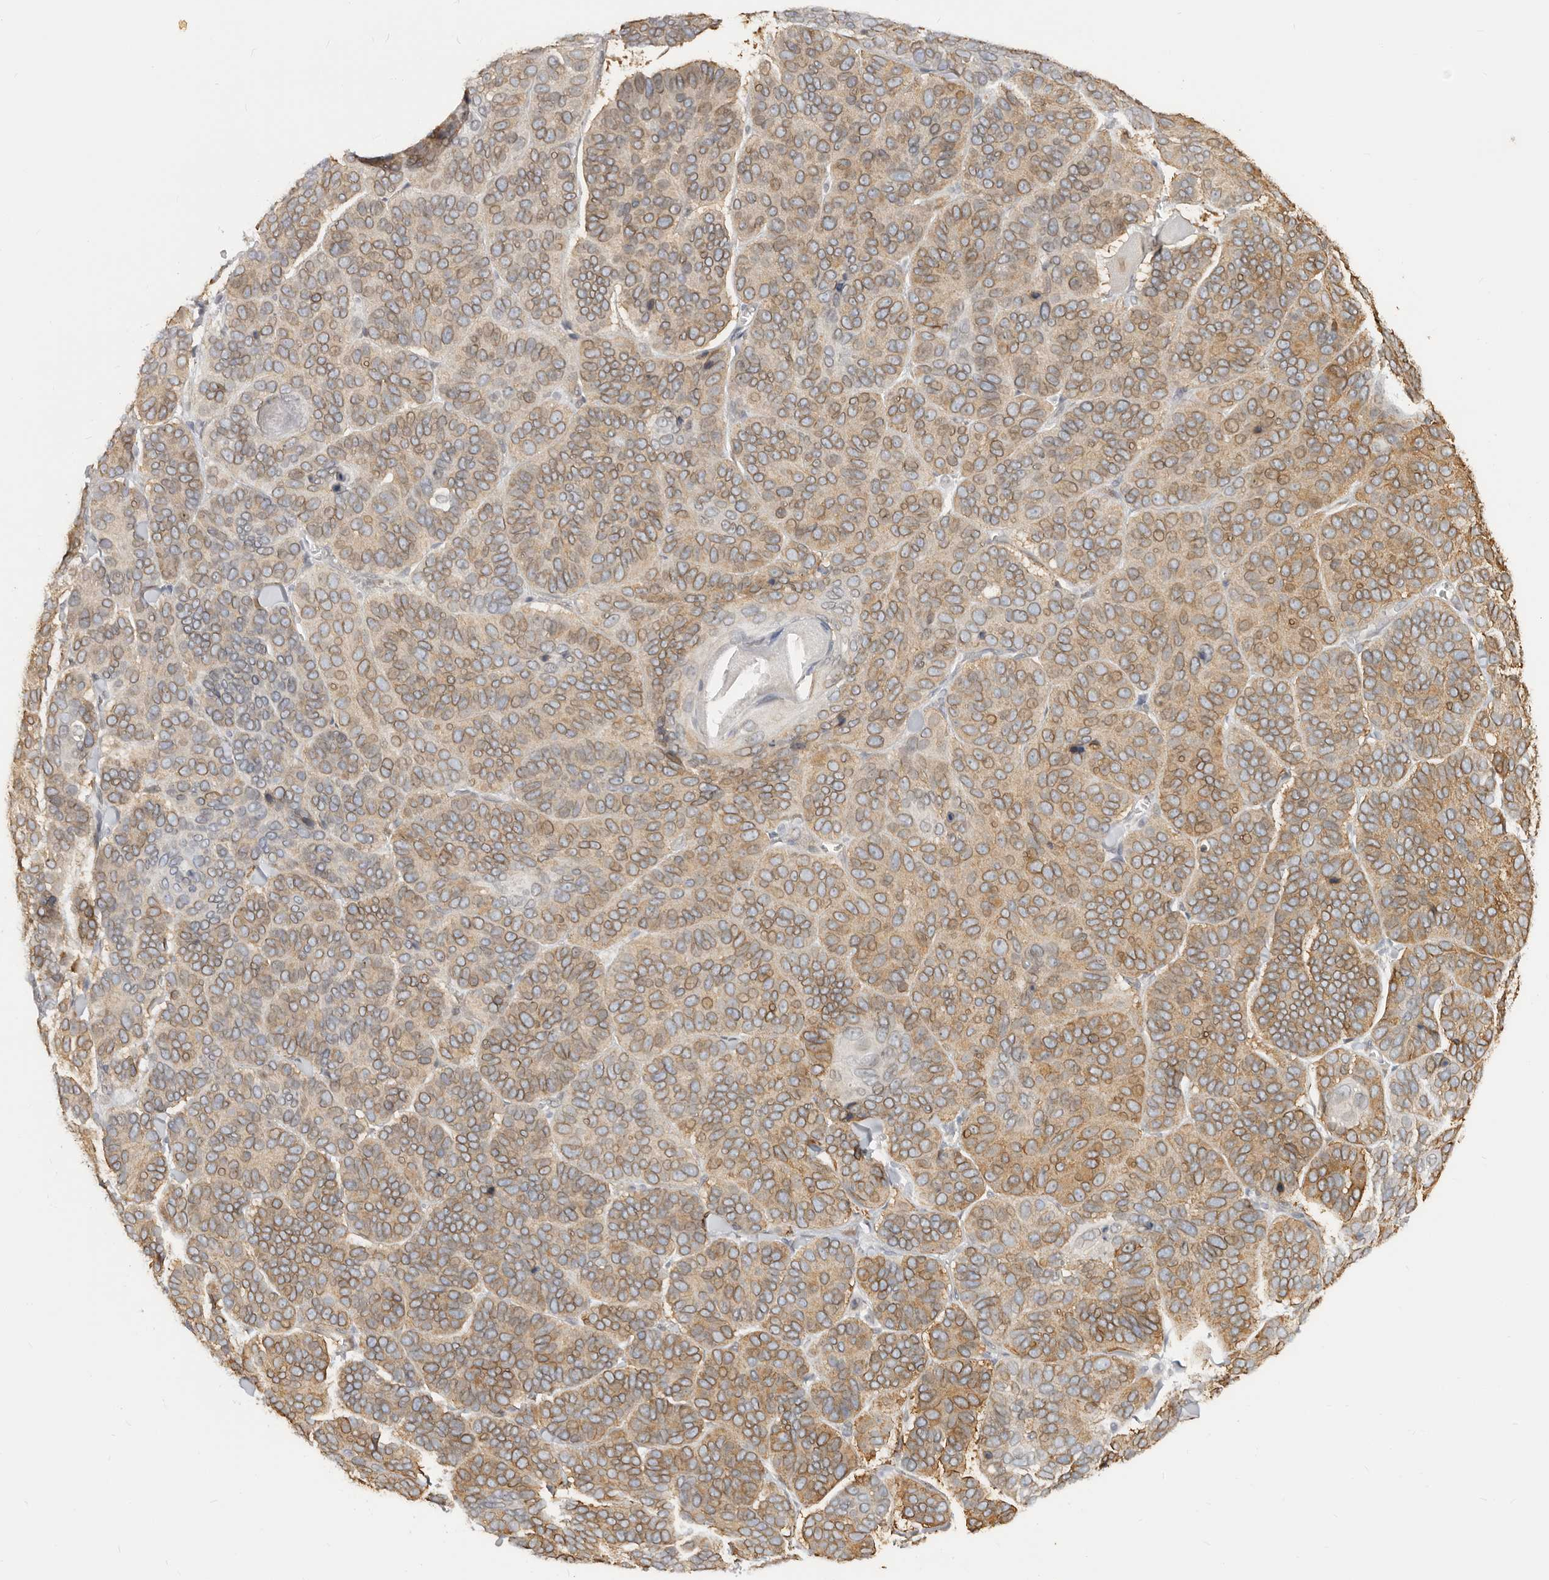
{"staining": {"intensity": "moderate", "quantity": ">75%", "location": "cytoplasmic/membranous,nuclear"}, "tissue": "skin cancer", "cell_type": "Tumor cells", "image_type": "cancer", "snomed": [{"axis": "morphology", "description": "Basal cell carcinoma"}, {"axis": "topography", "description": "Skin"}], "caption": "High-power microscopy captured an IHC photomicrograph of basal cell carcinoma (skin), revealing moderate cytoplasmic/membranous and nuclear positivity in approximately >75% of tumor cells. (DAB IHC with brightfield microscopy, high magnification).", "gene": "NUP153", "patient": {"sex": "male", "age": 62}}